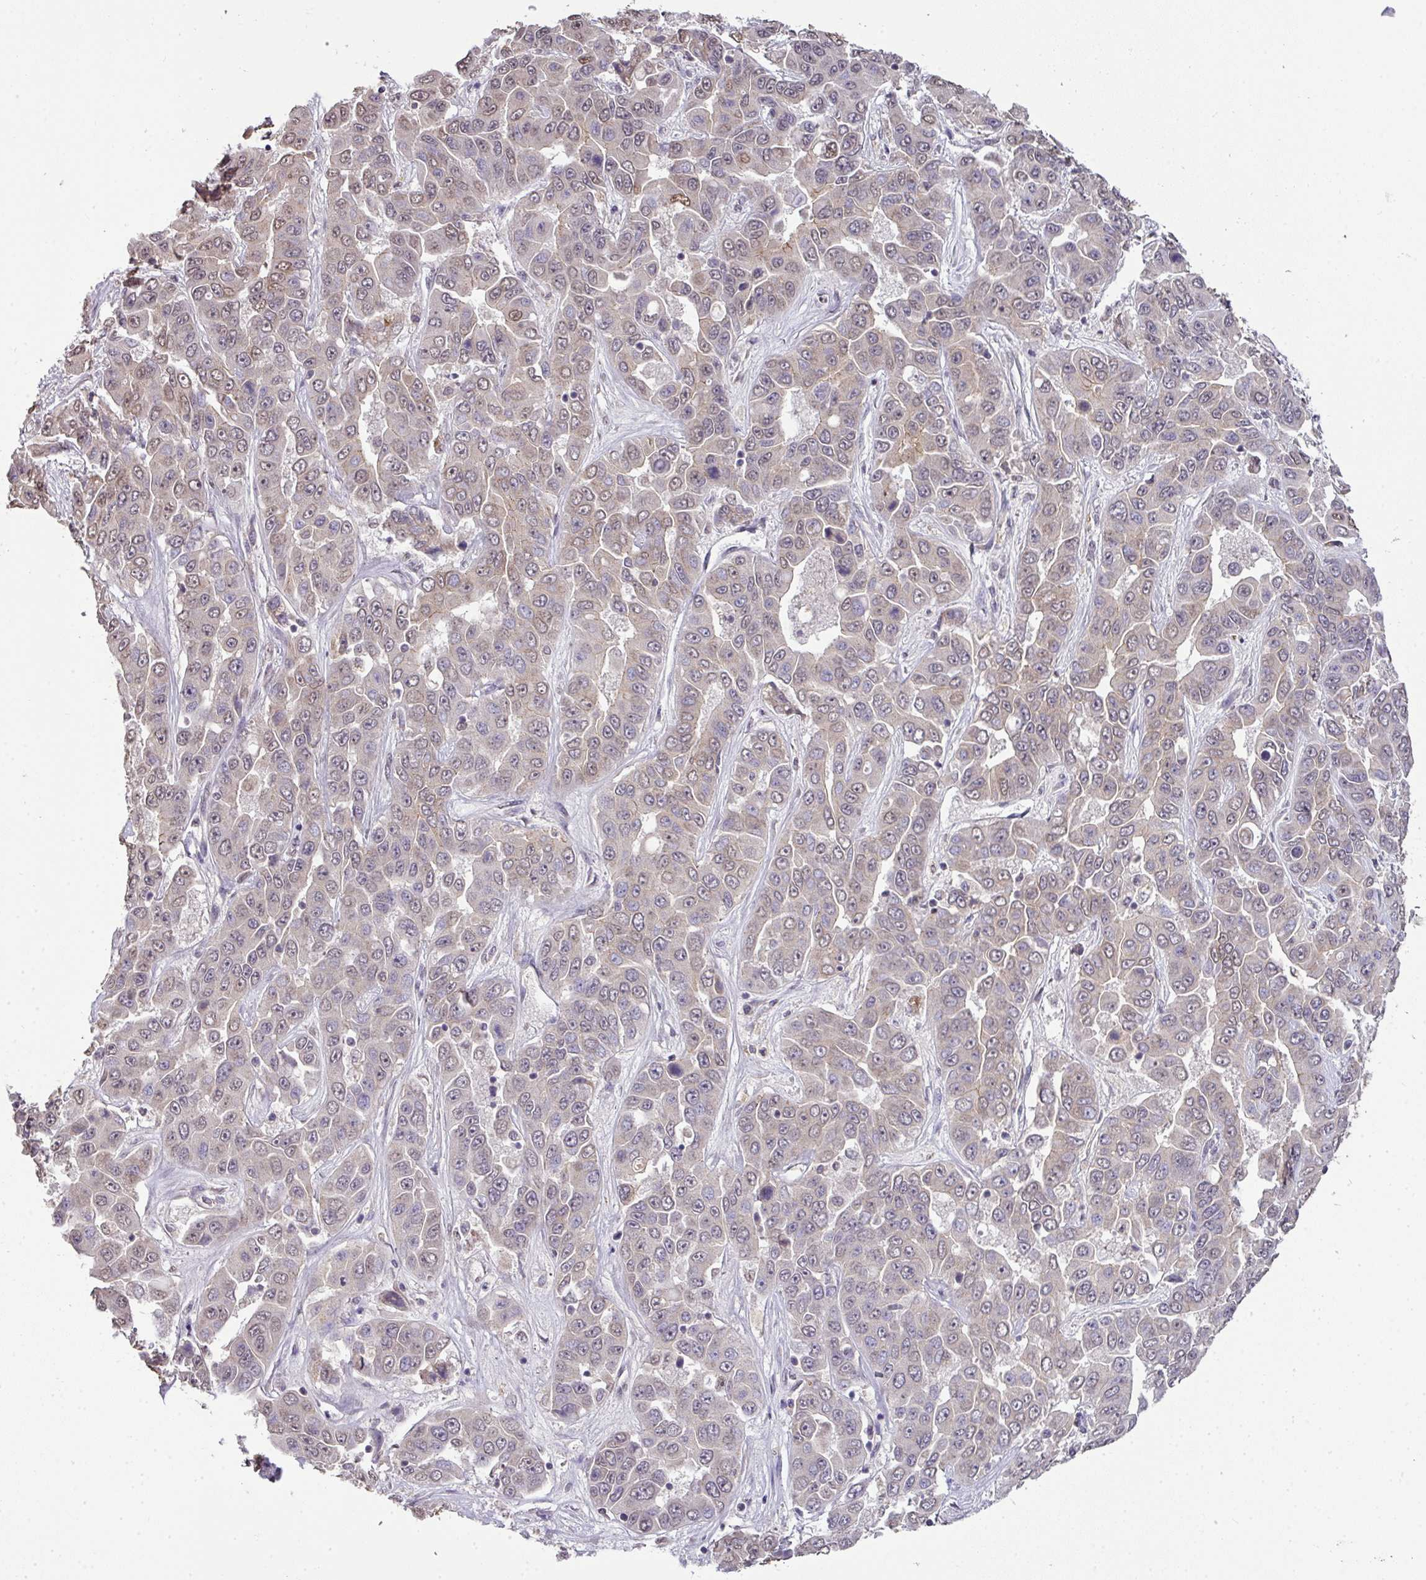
{"staining": {"intensity": "weak", "quantity": "<25%", "location": "nuclear"}, "tissue": "liver cancer", "cell_type": "Tumor cells", "image_type": "cancer", "snomed": [{"axis": "morphology", "description": "Cholangiocarcinoma"}, {"axis": "topography", "description": "Liver"}], "caption": "Tumor cells are negative for brown protein staining in cholangiocarcinoma (liver).", "gene": "JPH2", "patient": {"sex": "female", "age": 52}}